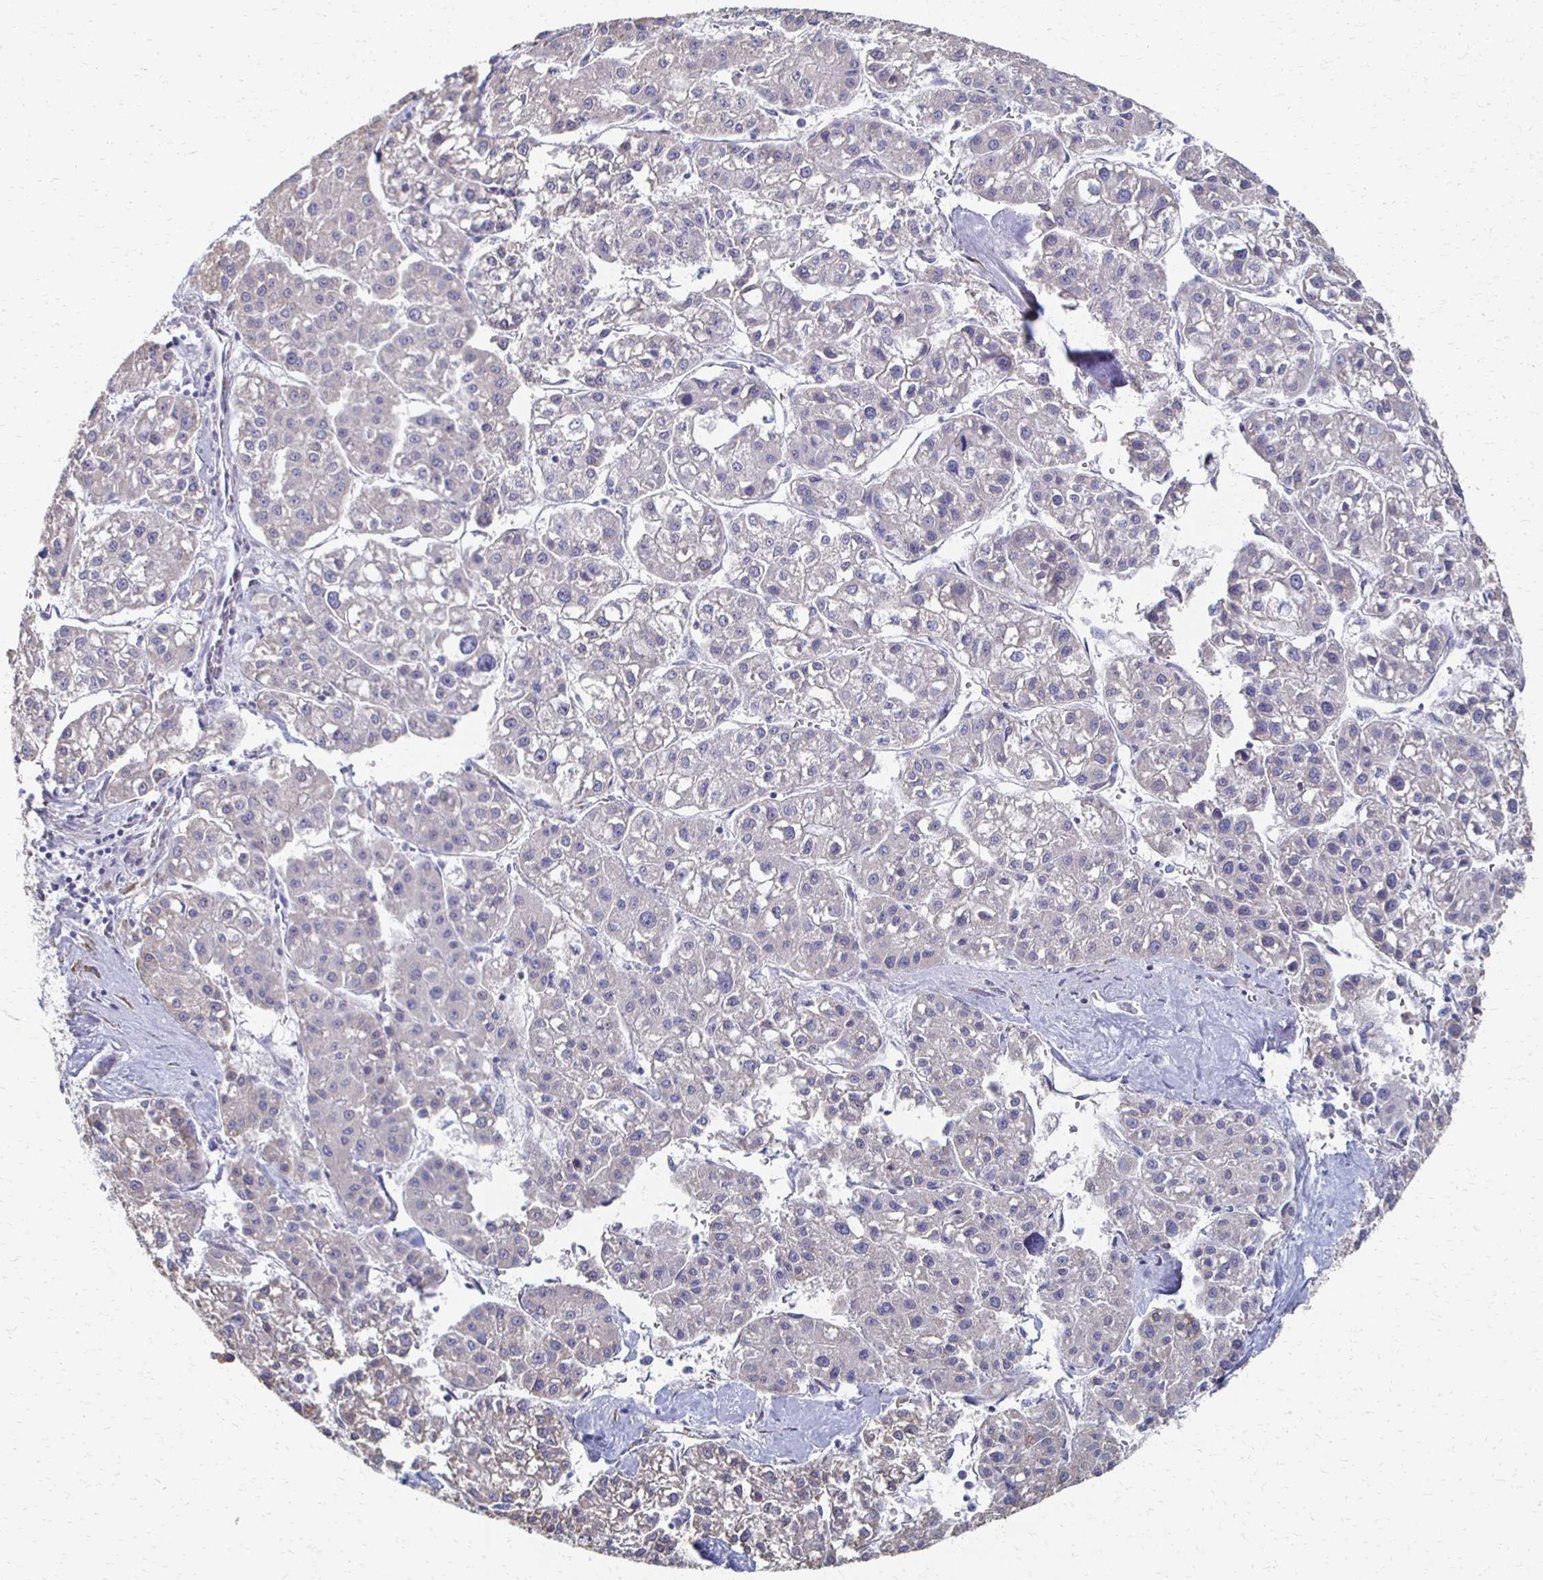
{"staining": {"intensity": "negative", "quantity": "none", "location": "none"}, "tissue": "liver cancer", "cell_type": "Tumor cells", "image_type": "cancer", "snomed": [{"axis": "morphology", "description": "Carcinoma, Hepatocellular, NOS"}, {"axis": "topography", "description": "Liver"}], "caption": "IHC of human liver cancer (hepatocellular carcinoma) exhibits no staining in tumor cells. (Brightfield microscopy of DAB (3,3'-diaminobenzidine) immunohistochemistry at high magnification).", "gene": "ATP1A3", "patient": {"sex": "male", "age": 73}}